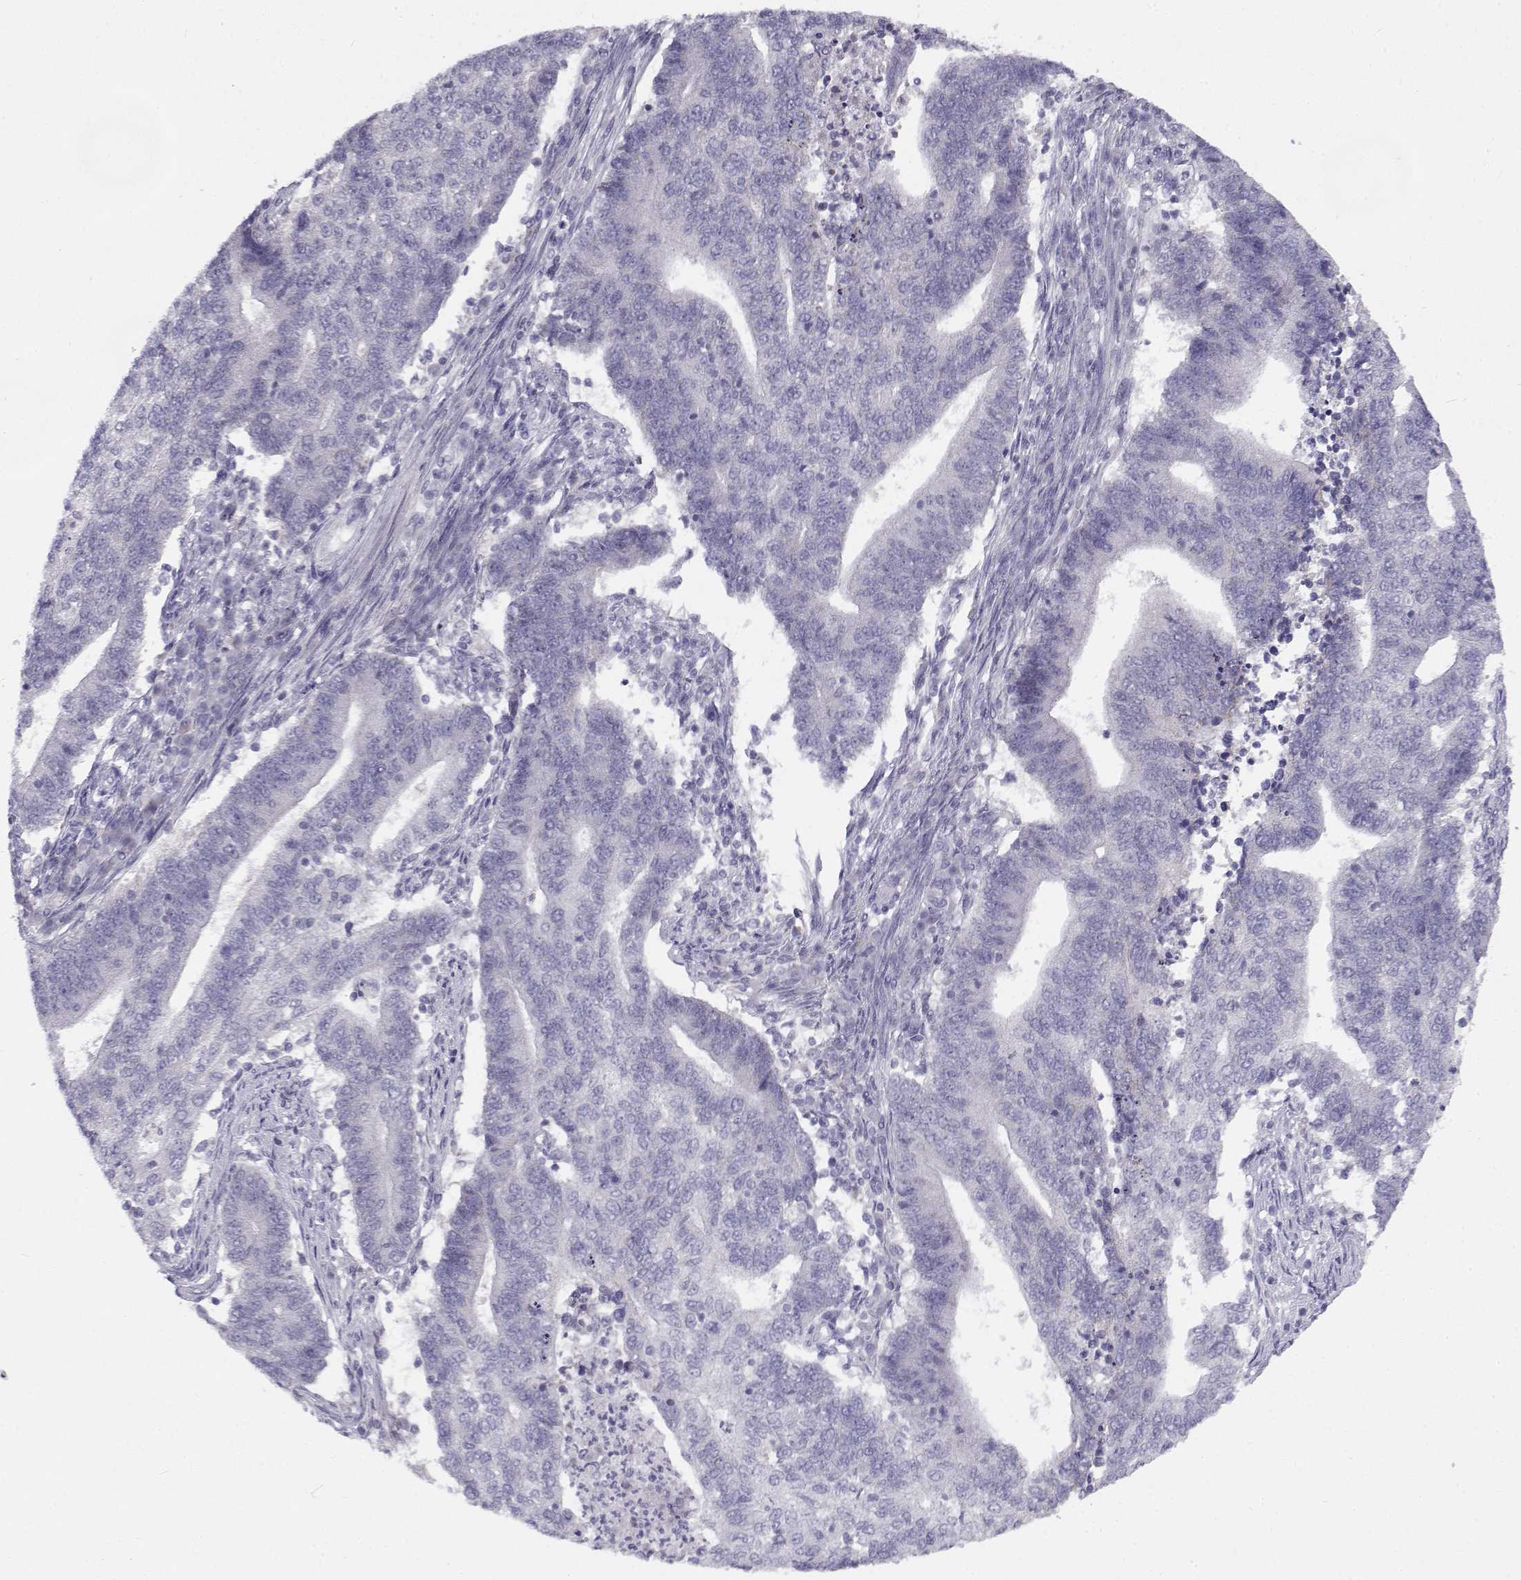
{"staining": {"intensity": "negative", "quantity": "none", "location": "none"}, "tissue": "endometrial cancer", "cell_type": "Tumor cells", "image_type": "cancer", "snomed": [{"axis": "morphology", "description": "Adenocarcinoma, NOS"}, {"axis": "topography", "description": "Uterus"}, {"axis": "topography", "description": "Endometrium"}], "caption": "Endometrial cancer was stained to show a protein in brown. There is no significant positivity in tumor cells. Nuclei are stained in blue.", "gene": "FAM166A", "patient": {"sex": "female", "age": 54}}